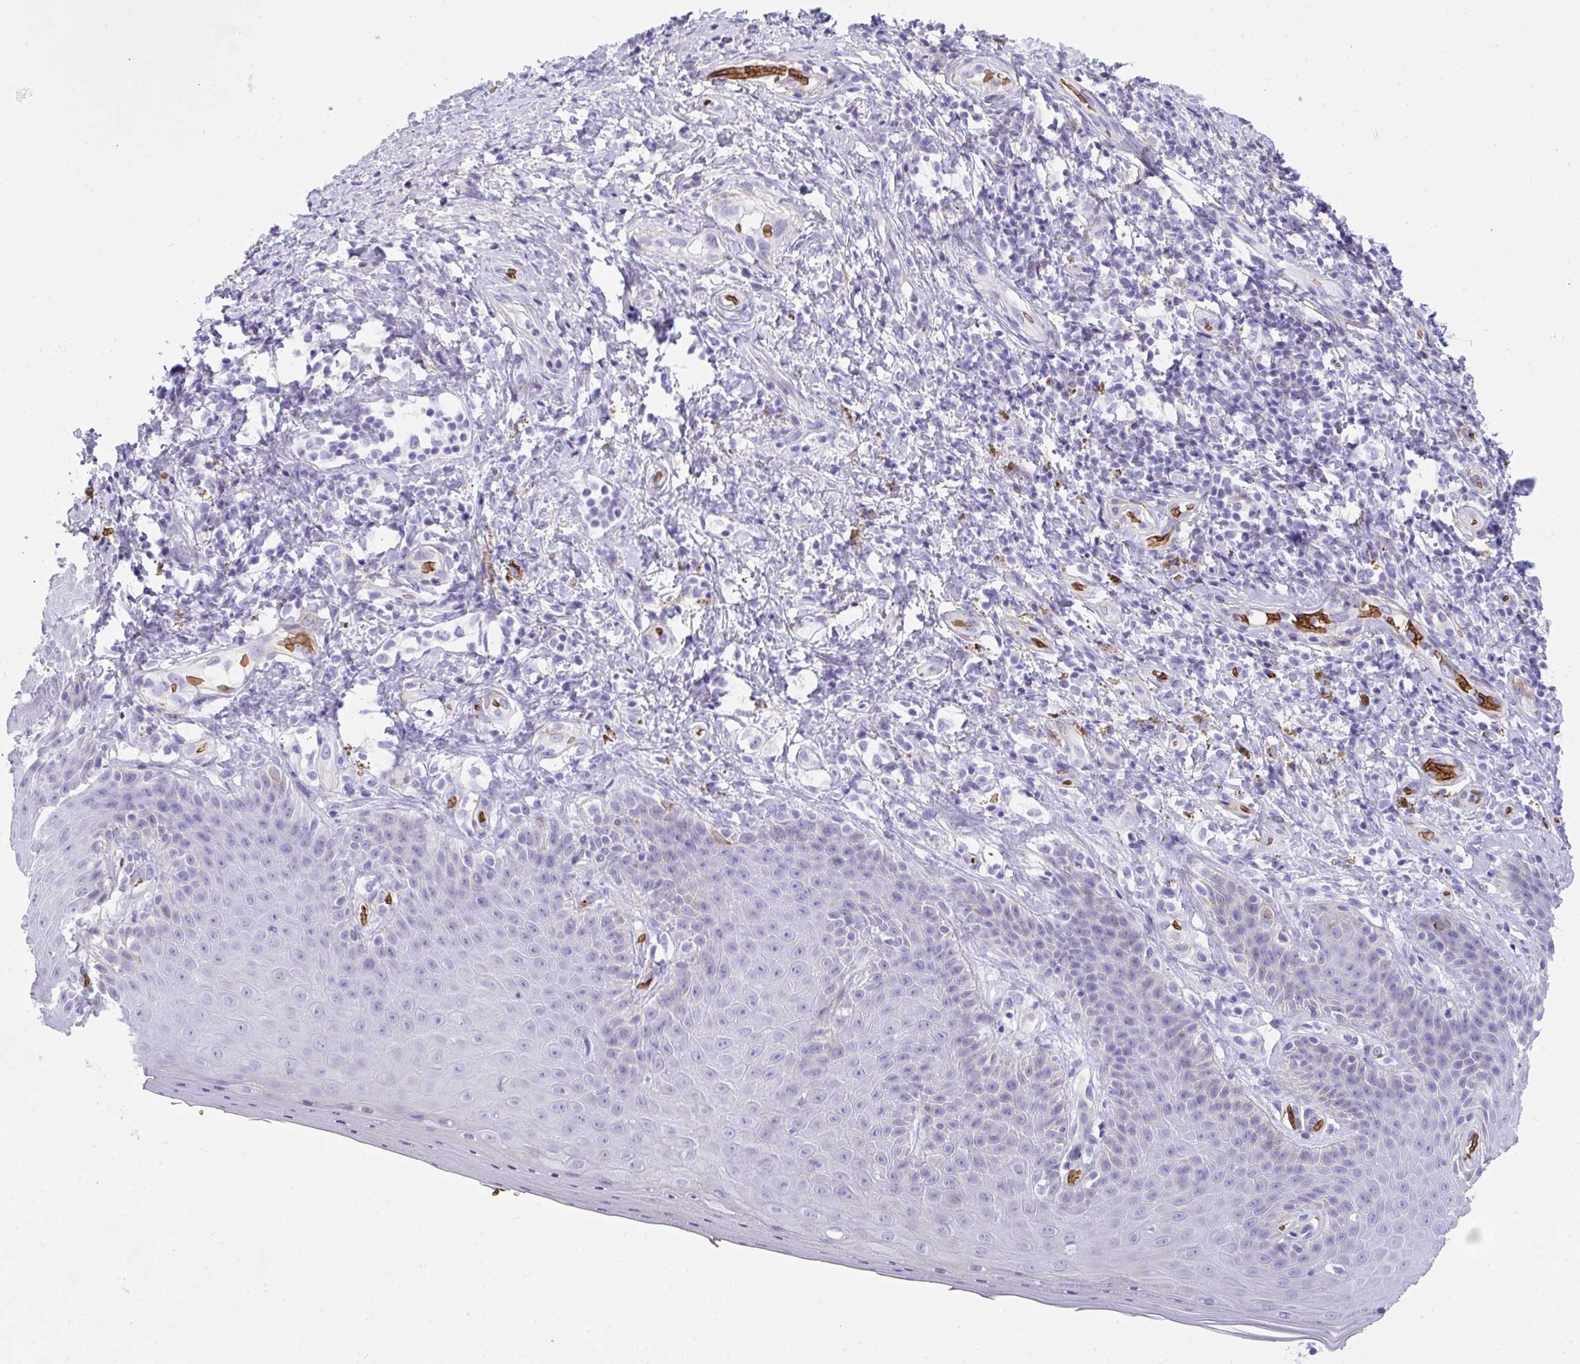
{"staining": {"intensity": "negative", "quantity": "none", "location": "none"}, "tissue": "skin", "cell_type": "Epidermal cells", "image_type": "normal", "snomed": [{"axis": "morphology", "description": "Normal tissue, NOS"}, {"axis": "topography", "description": "Anal"}, {"axis": "topography", "description": "Peripheral nerve tissue"}], "caption": "Immunohistochemistry (IHC) of benign skin exhibits no positivity in epidermal cells.", "gene": "ANK1", "patient": {"sex": "male", "age": 53}}